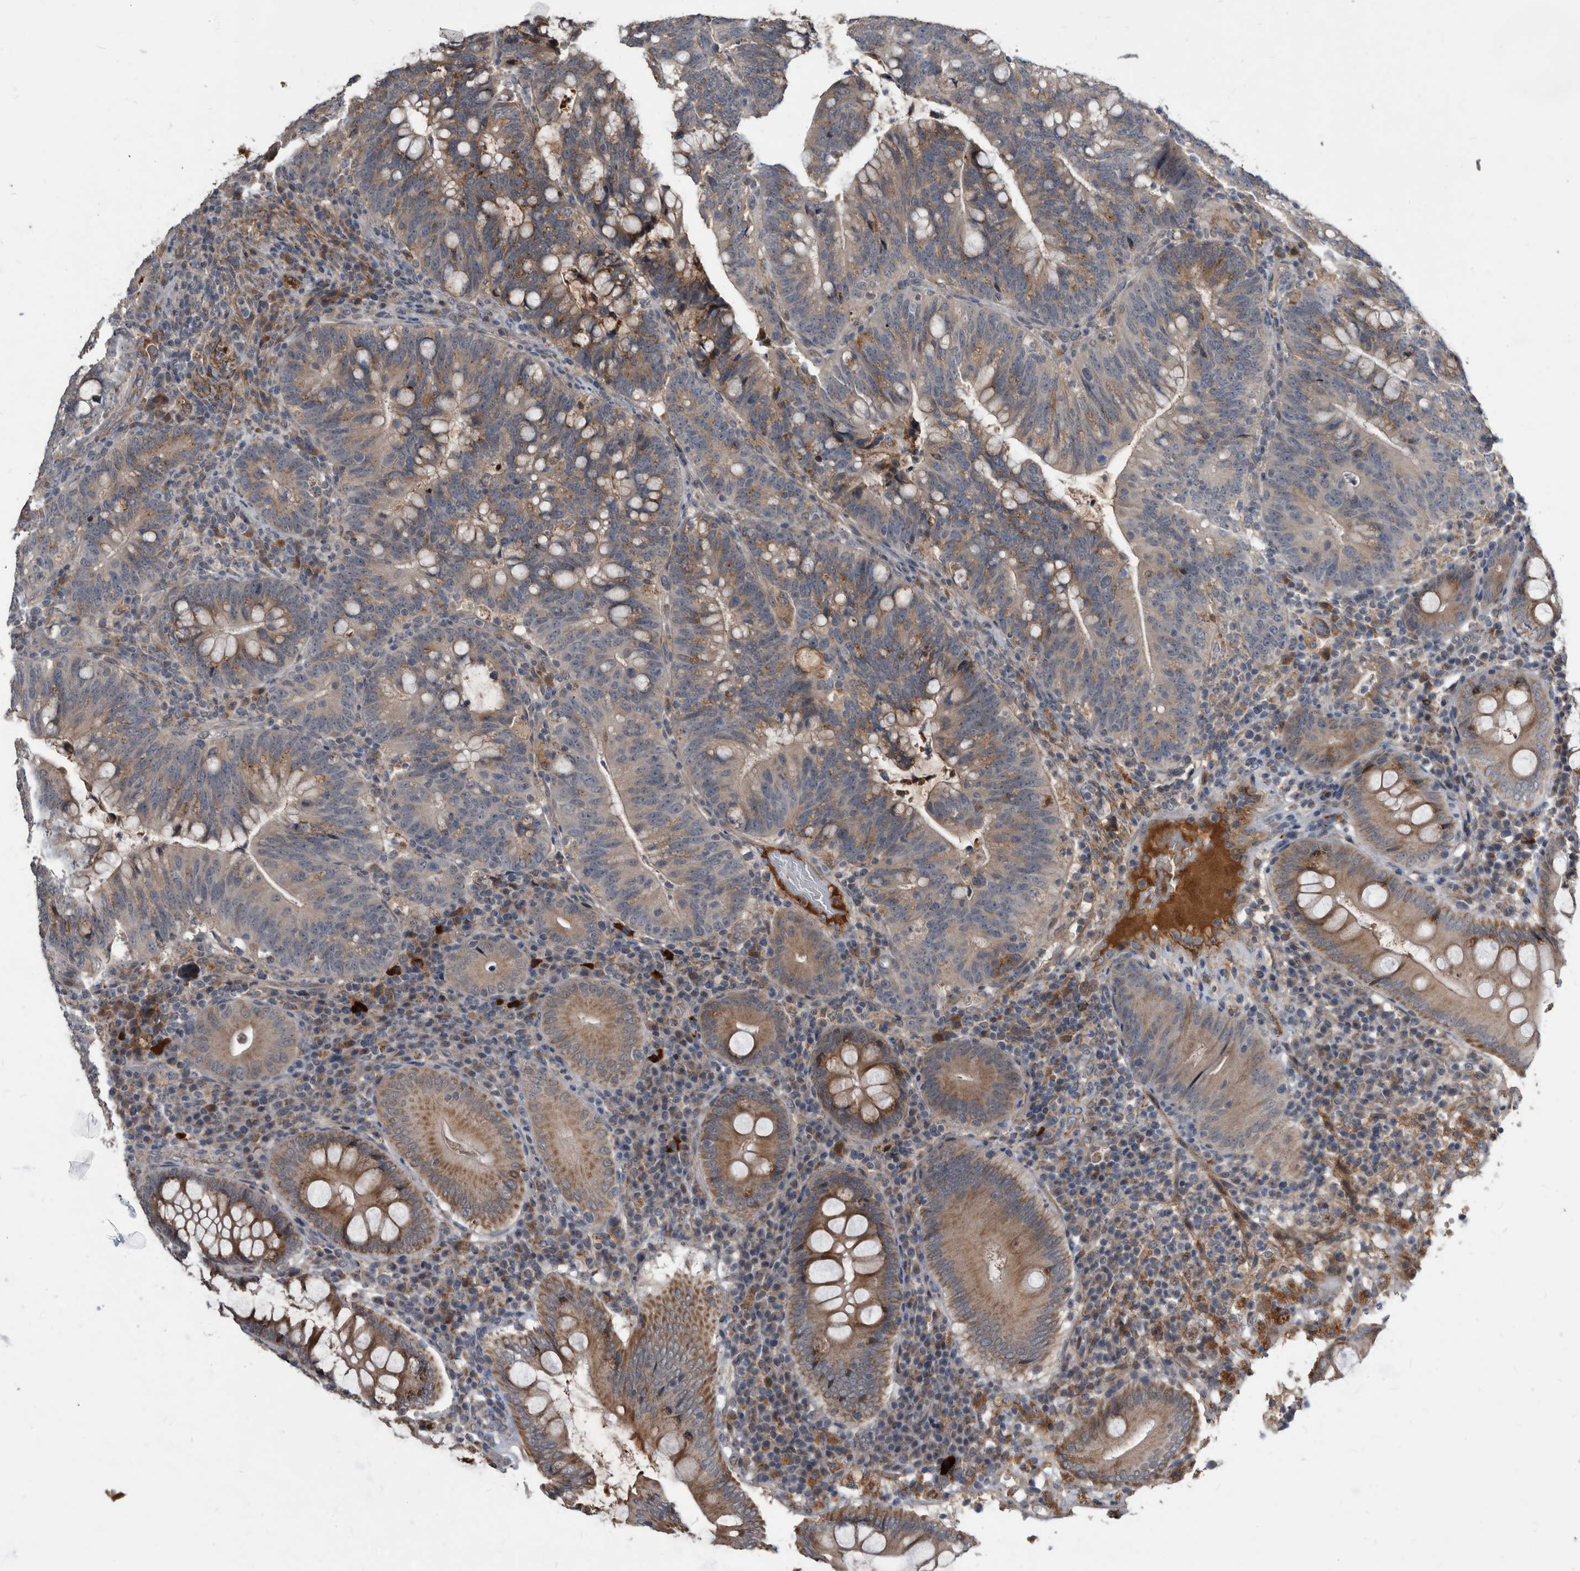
{"staining": {"intensity": "moderate", "quantity": ">75%", "location": "cytoplasmic/membranous"}, "tissue": "colorectal cancer", "cell_type": "Tumor cells", "image_type": "cancer", "snomed": [{"axis": "morphology", "description": "Adenocarcinoma, NOS"}, {"axis": "topography", "description": "Colon"}], "caption": "Colorectal cancer (adenocarcinoma) was stained to show a protein in brown. There is medium levels of moderate cytoplasmic/membranous expression in approximately >75% of tumor cells.", "gene": "PI15", "patient": {"sex": "female", "age": 66}}